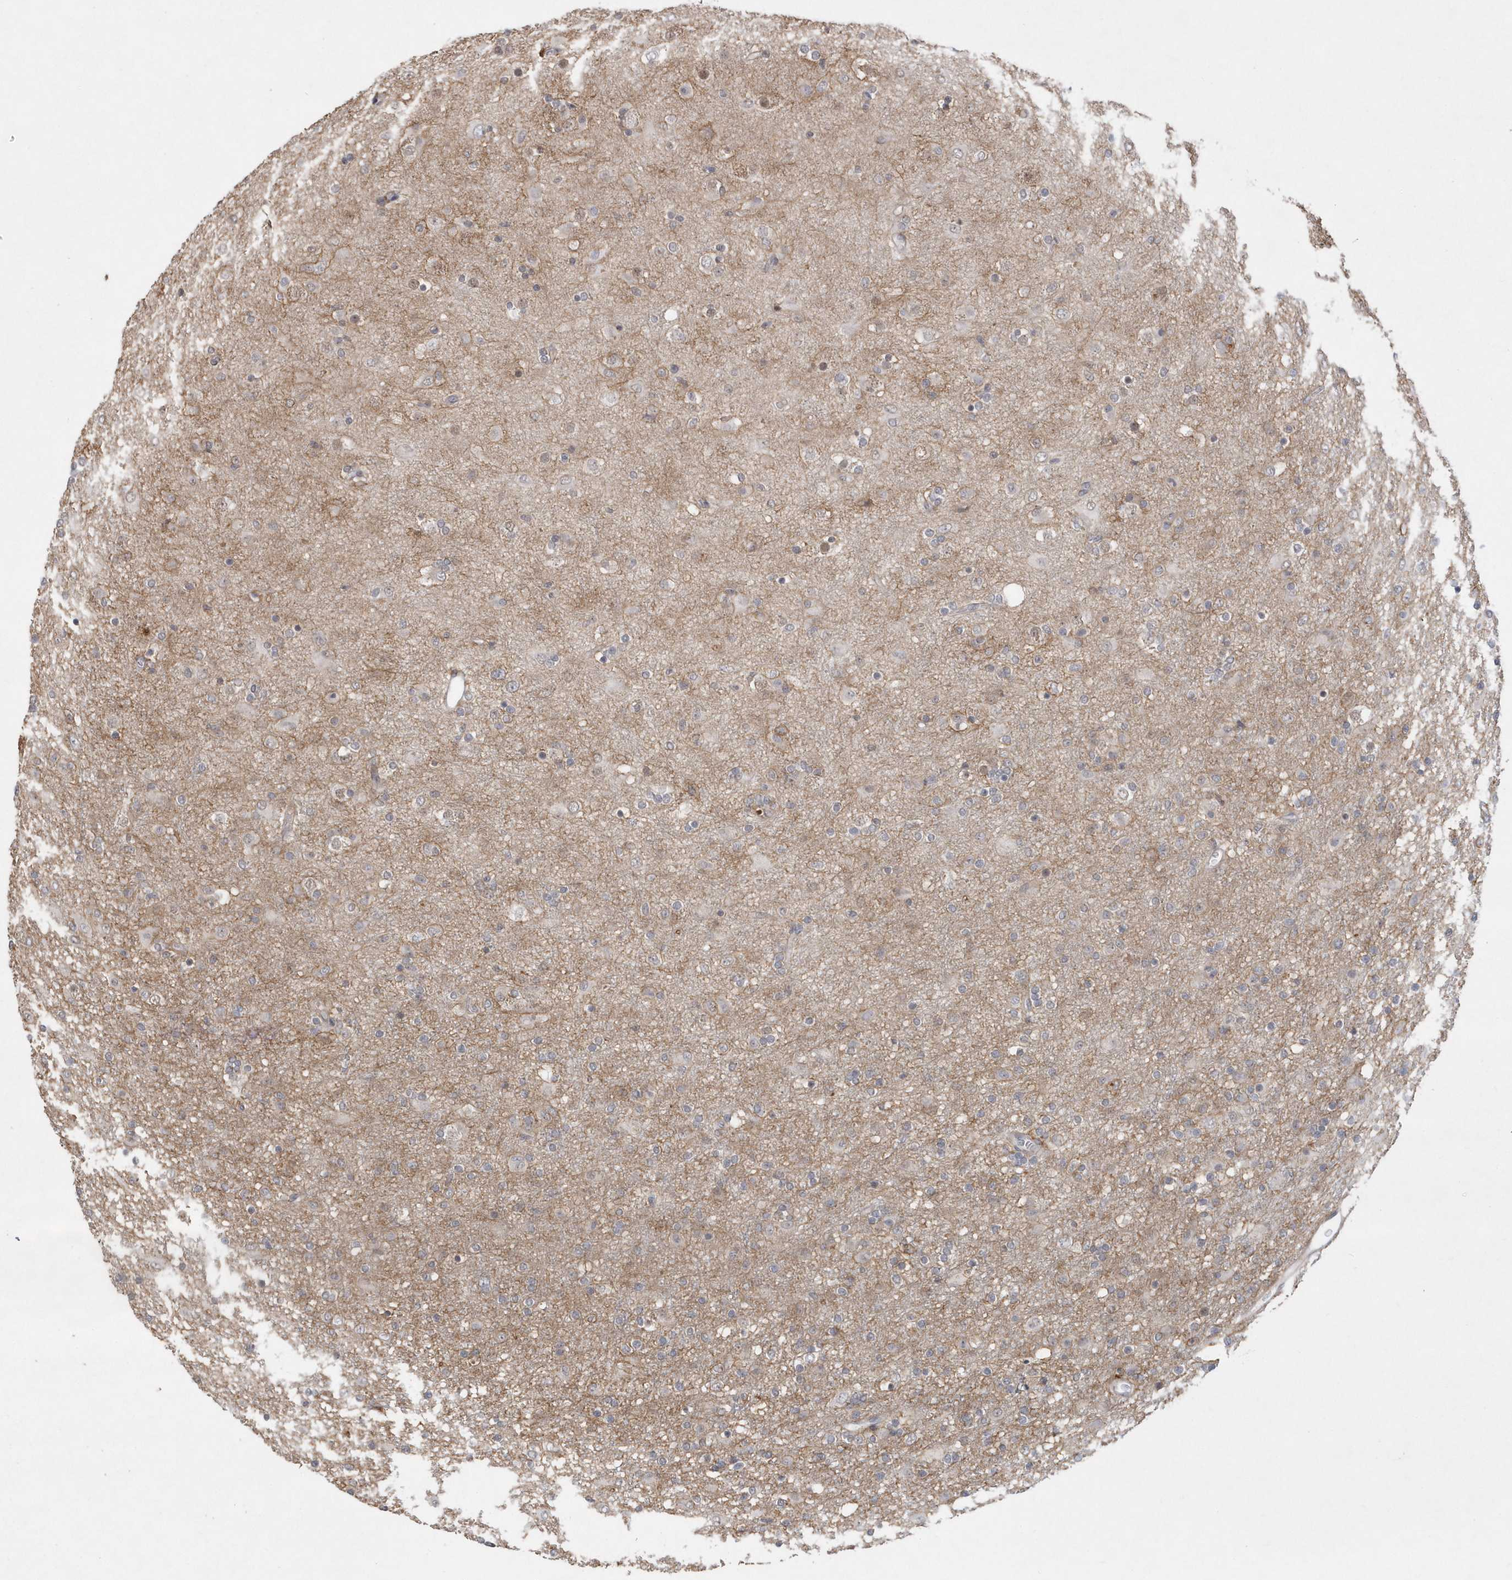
{"staining": {"intensity": "negative", "quantity": "none", "location": "none"}, "tissue": "glioma", "cell_type": "Tumor cells", "image_type": "cancer", "snomed": [{"axis": "morphology", "description": "Glioma, malignant, Low grade"}, {"axis": "topography", "description": "Brain"}], "caption": "This is an immunohistochemistry (IHC) photomicrograph of human glioma. There is no expression in tumor cells.", "gene": "CRIP3", "patient": {"sex": "male", "age": 65}}